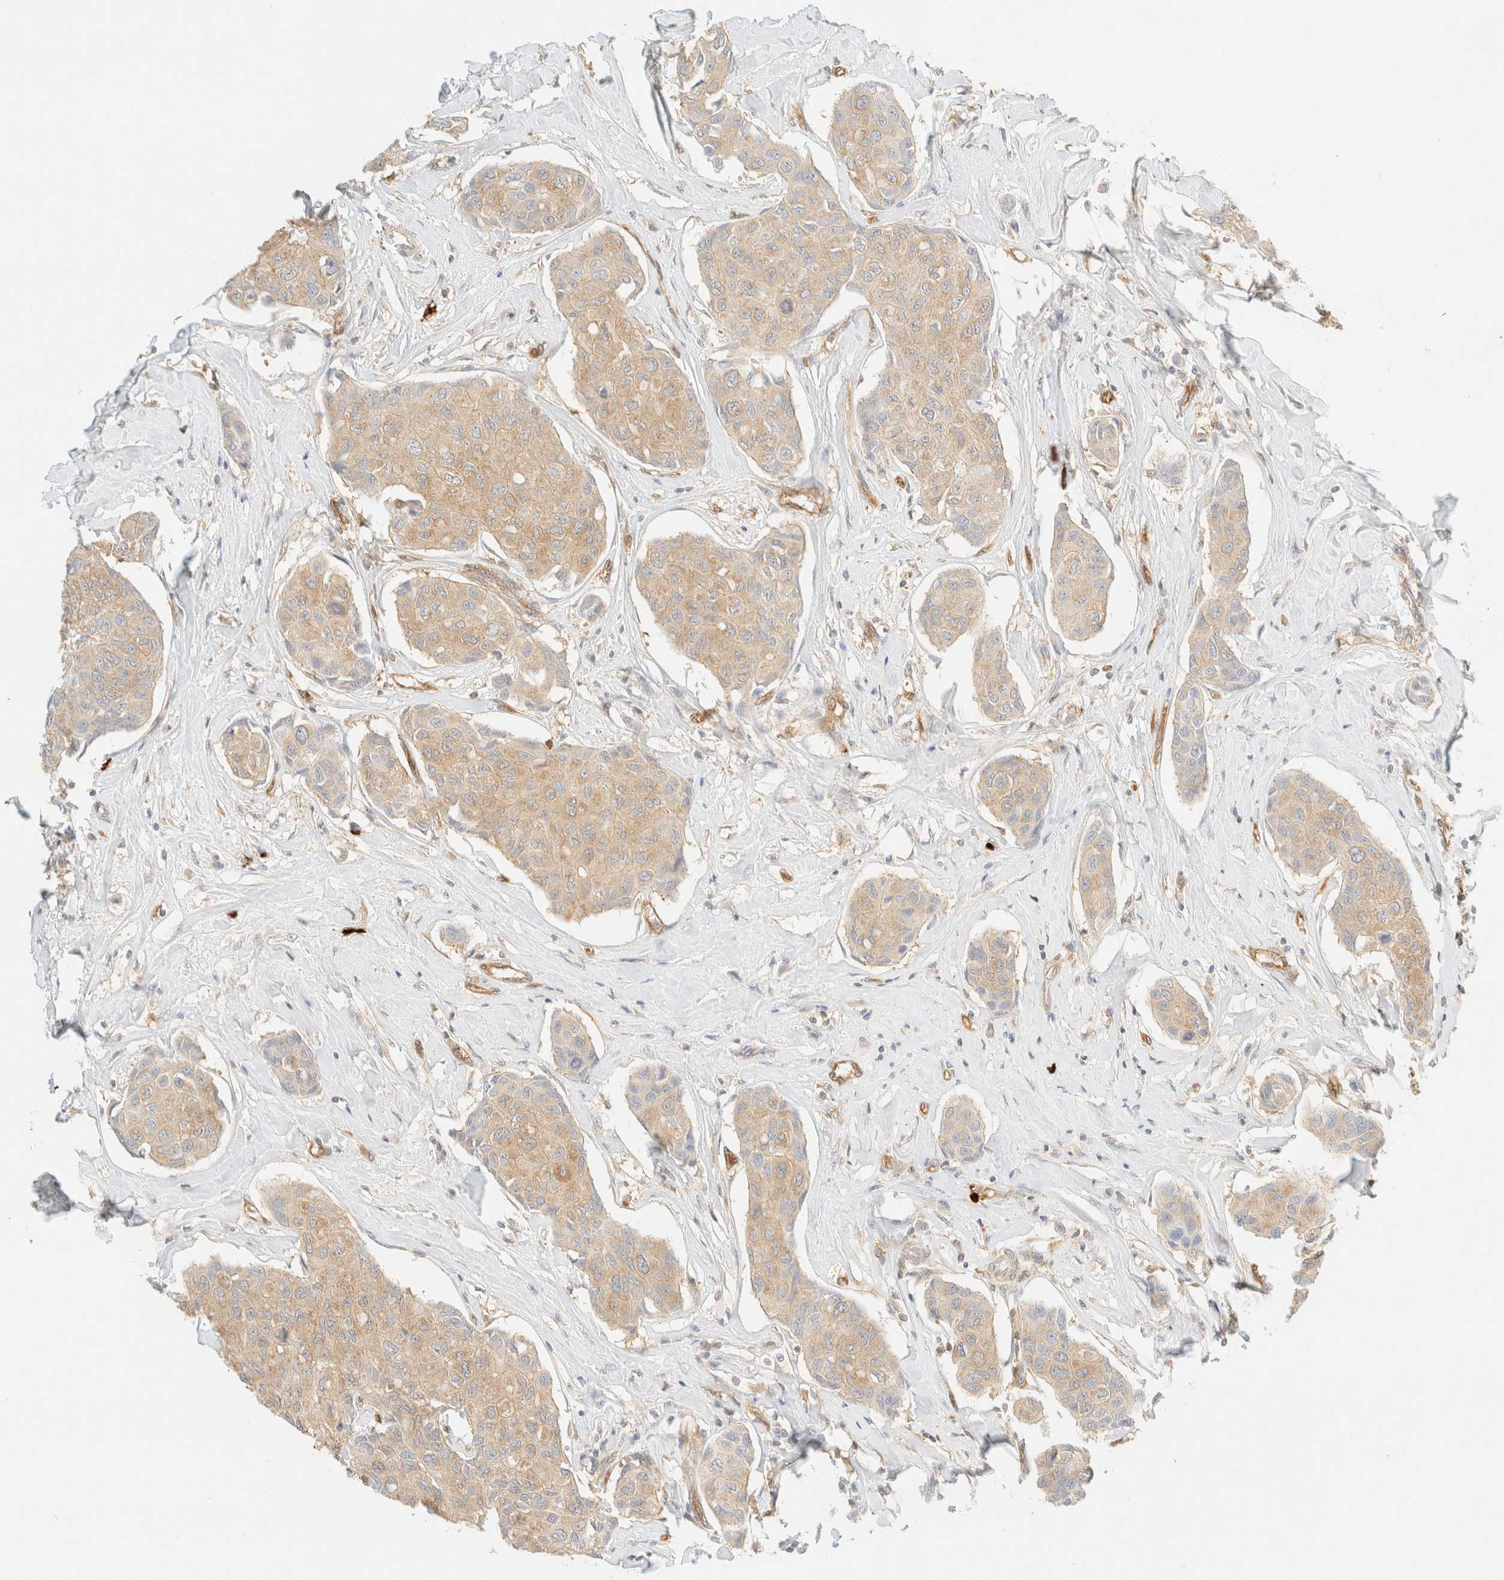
{"staining": {"intensity": "weak", "quantity": ">75%", "location": "cytoplasmic/membranous"}, "tissue": "breast cancer", "cell_type": "Tumor cells", "image_type": "cancer", "snomed": [{"axis": "morphology", "description": "Duct carcinoma"}, {"axis": "topography", "description": "Breast"}], "caption": "Weak cytoplasmic/membranous protein positivity is identified in about >75% of tumor cells in breast cancer. Using DAB (brown) and hematoxylin (blue) stains, captured at high magnification using brightfield microscopy.", "gene": "FHOD1", "patient": {"sex": "female", "age": 80}}